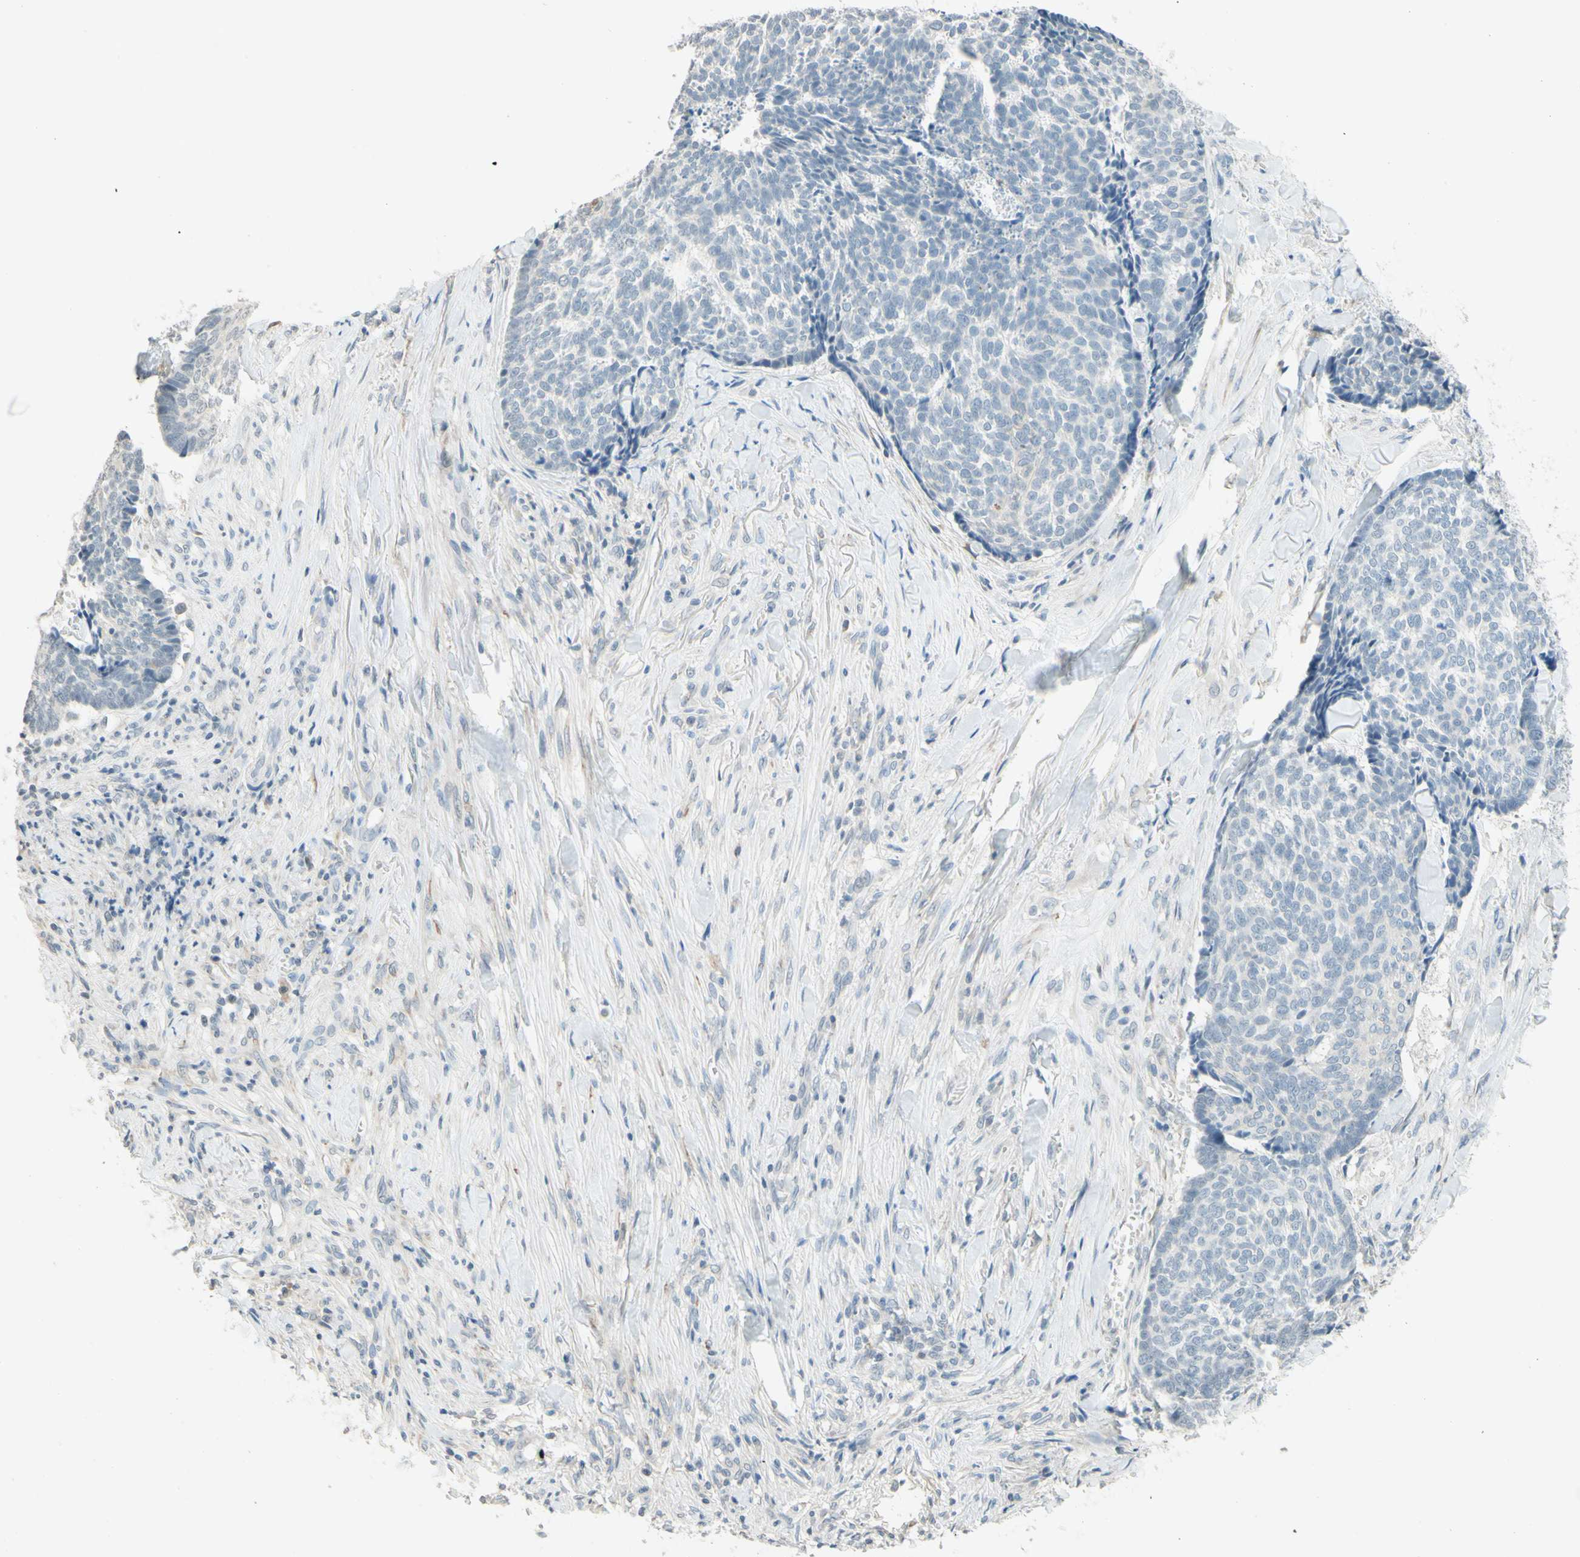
{"staining": {"intensity": "negative", "quantity": "none", "location": "none"}, "tissue": "skin cancer", "cell_type": "Tumor cells", "image_type": "cancer", "snomed": [{"axis": "morphology", "description": "Basal cell carcinoma"}, {"axis": "topography", "description": "Skin"}], "caption": "DAB (3,3'-diaminobenzidine) immunohistochemical staining of human skin cancer (basal cell carcinoma) shows no significant positivity in tumor cells.", "gene": "MAG", "patient": {"sex": "male", "age": 84}}